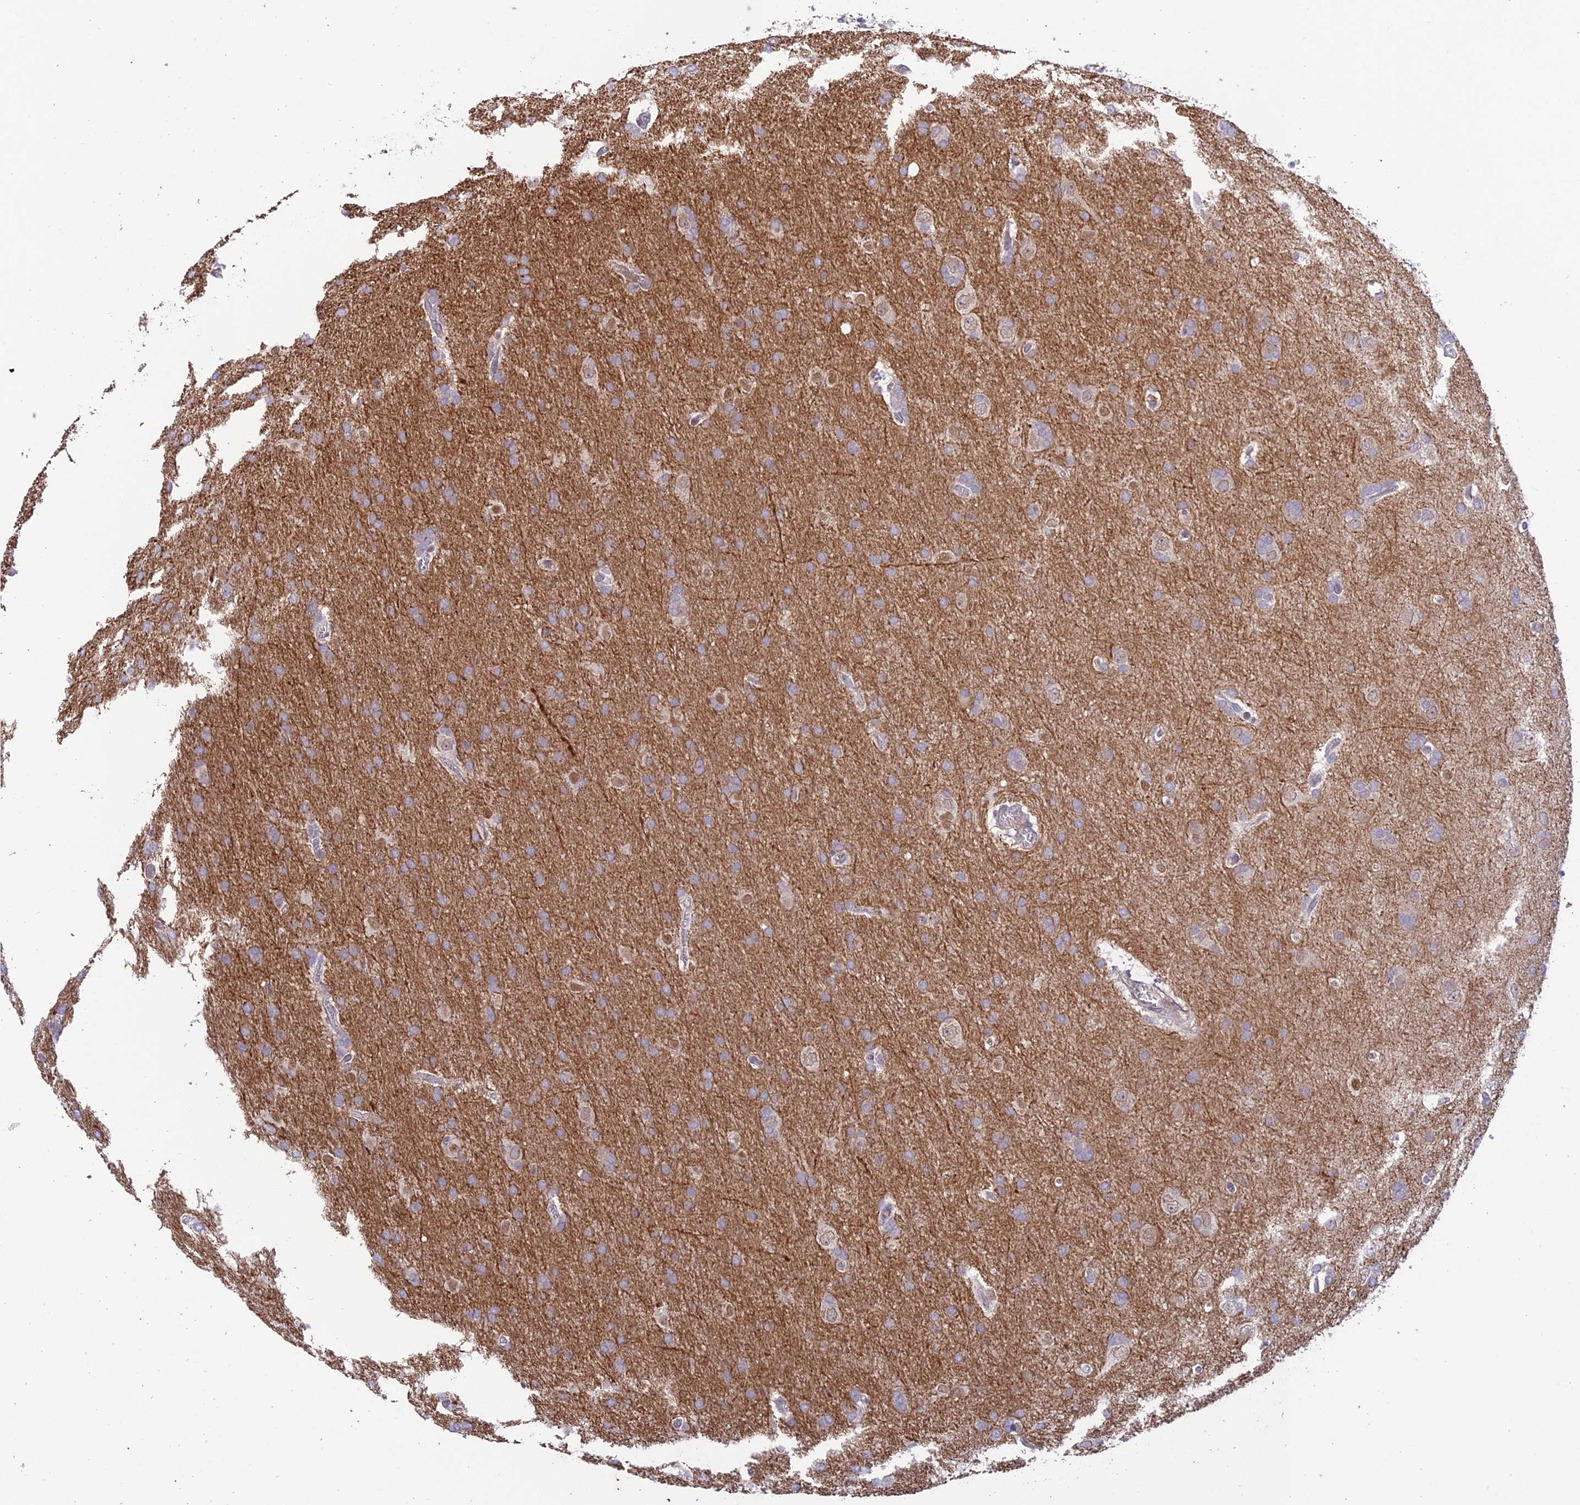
{"staining": {"intensity": "negative", "quantity": "none", "location": "none"}, "tissue": "glioma", "cell_type": "Tumor cells", "image_type": "cancer", "snomed": [{"axis": "morphology", "description": "Glioma, malignant, Low grade"}, {"axis": "topography", "description": "Brain"}], "caption": "Immunohistochemistry micrograph of human glioma stained for a protein (brown), which displays no expression in tumor cells.", "gene": "BMT2", "patient": {"sex": "female", "age": 32}}